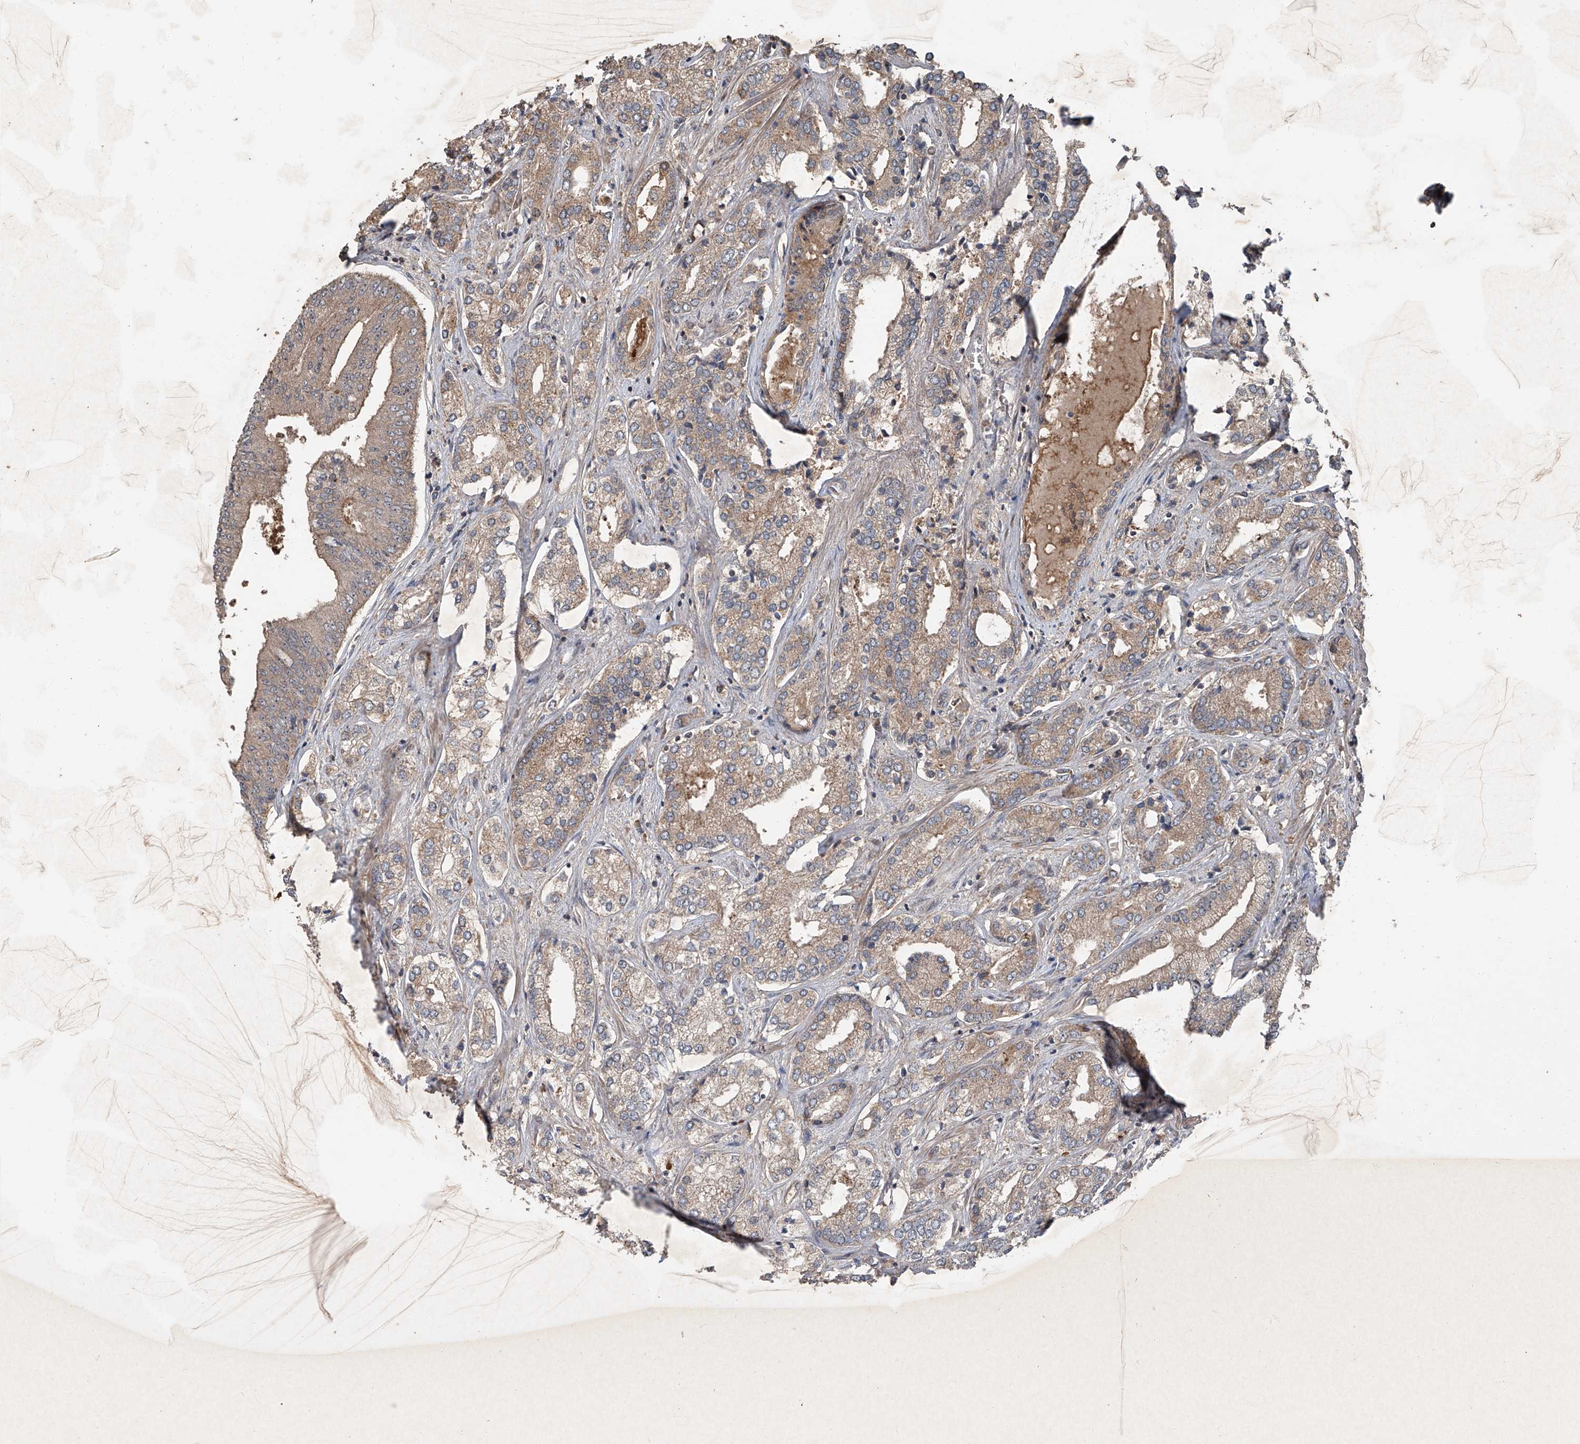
{"staining": {"intensity": "weak", "quantity": ">75%", "location": "cytoplasmic/membranous"}, "tissue": "prostate cancer", "cell_type": "Tumor cells", "image_type": "cancer", "snomed": [{"axis": "morphology", "description": "Adenocarcinoma, High grade"}, {"axis": "topography", "description": "Prostate"}], "caption": "IHC micrograph of human prostate adenocarcinoma (high-grade) stained for a protein (brown), which shows low levels of weak cytoplasmic/membranous expression in approximately >75% of tumor cells.", "gene": "CCN1", "patient": {"sex": "male", "age": 66}}